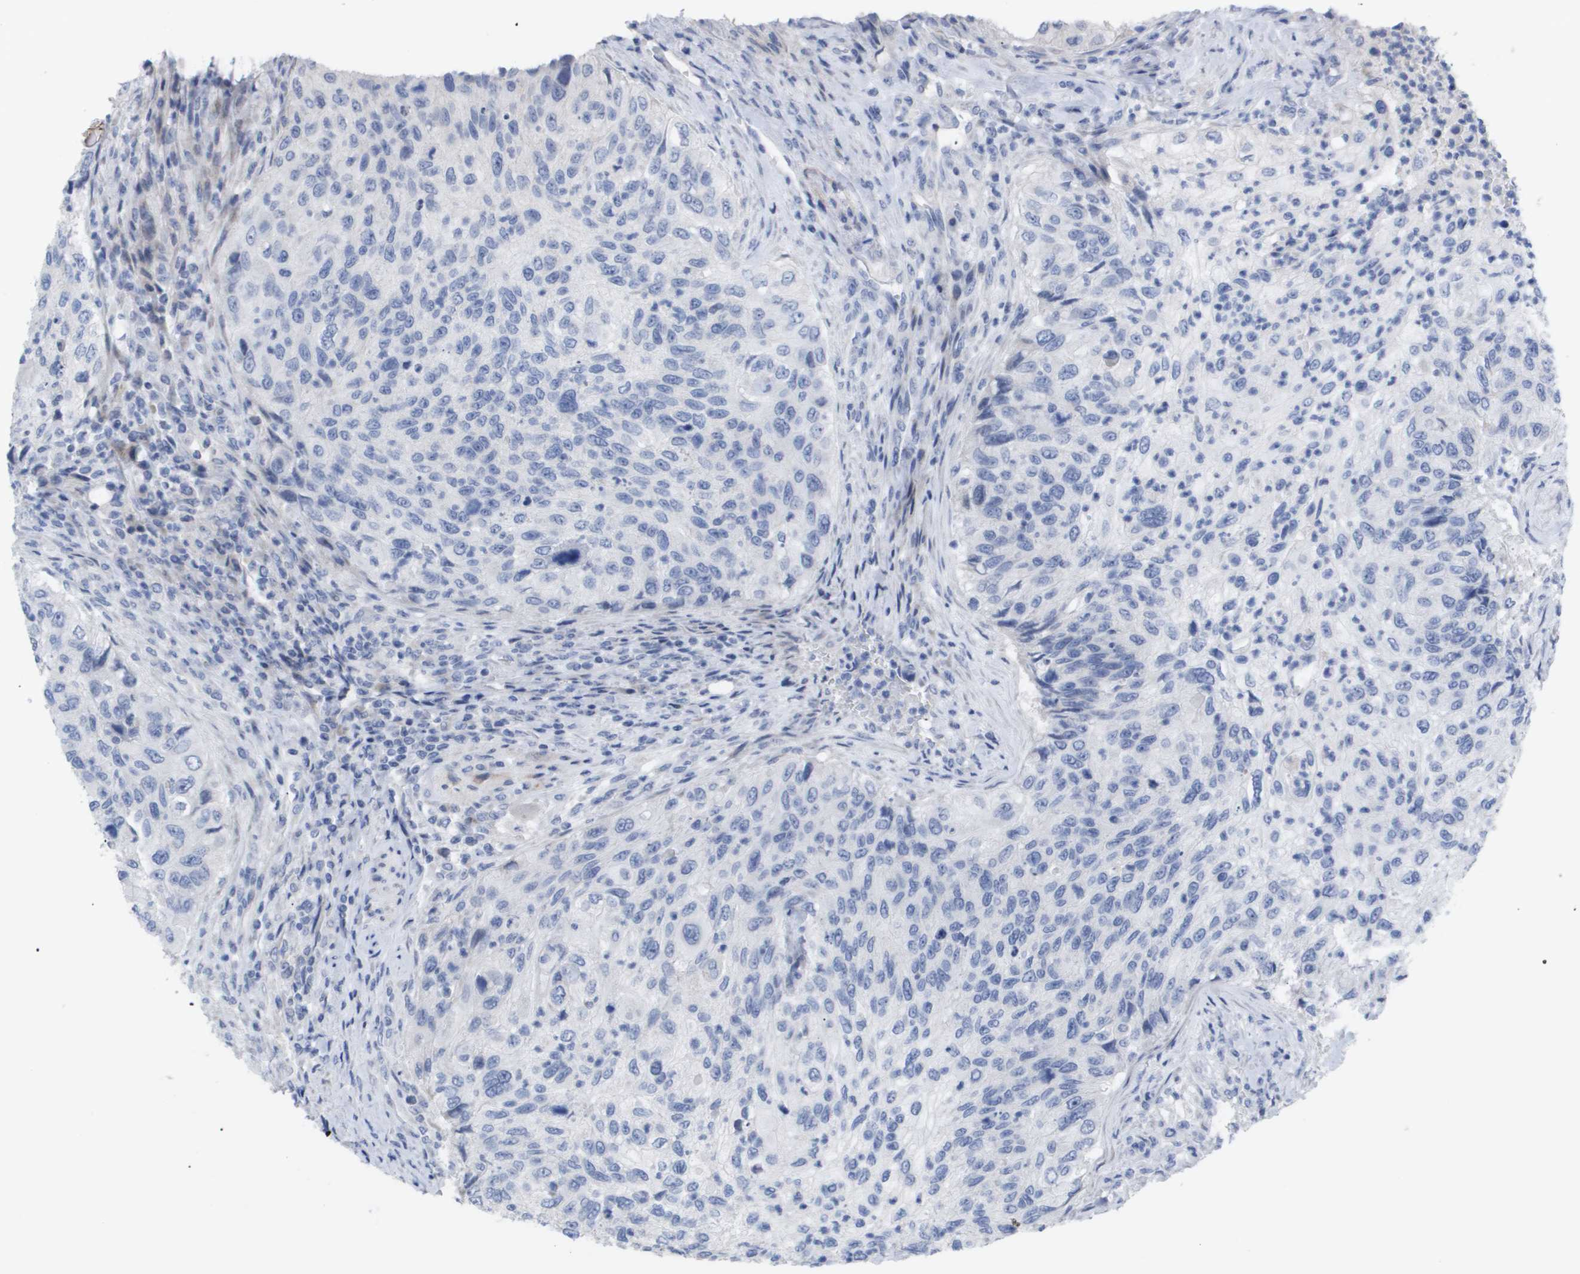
{"staining": {"intensity": "negative", "quantity": "none", "location": "none"}, "tissue": "urothelial cancer", "cell_type": "Tumor cells", "image_type": "cancer", "snomed": [{"axis": "morphology", "description": "Urothelial carcinoma, High grade"}, {"axis": "topography", "description": "Urinary bladder"}], "caption": "DAB immunohistochemical staining of human high-grade urothelial carcinoma displays no significant staining in tumor cells. (DAB immunohistochemistry (IHC), high magnification).", "gene": "CAV3", "patient": {"sex": "female", "age": 60}}